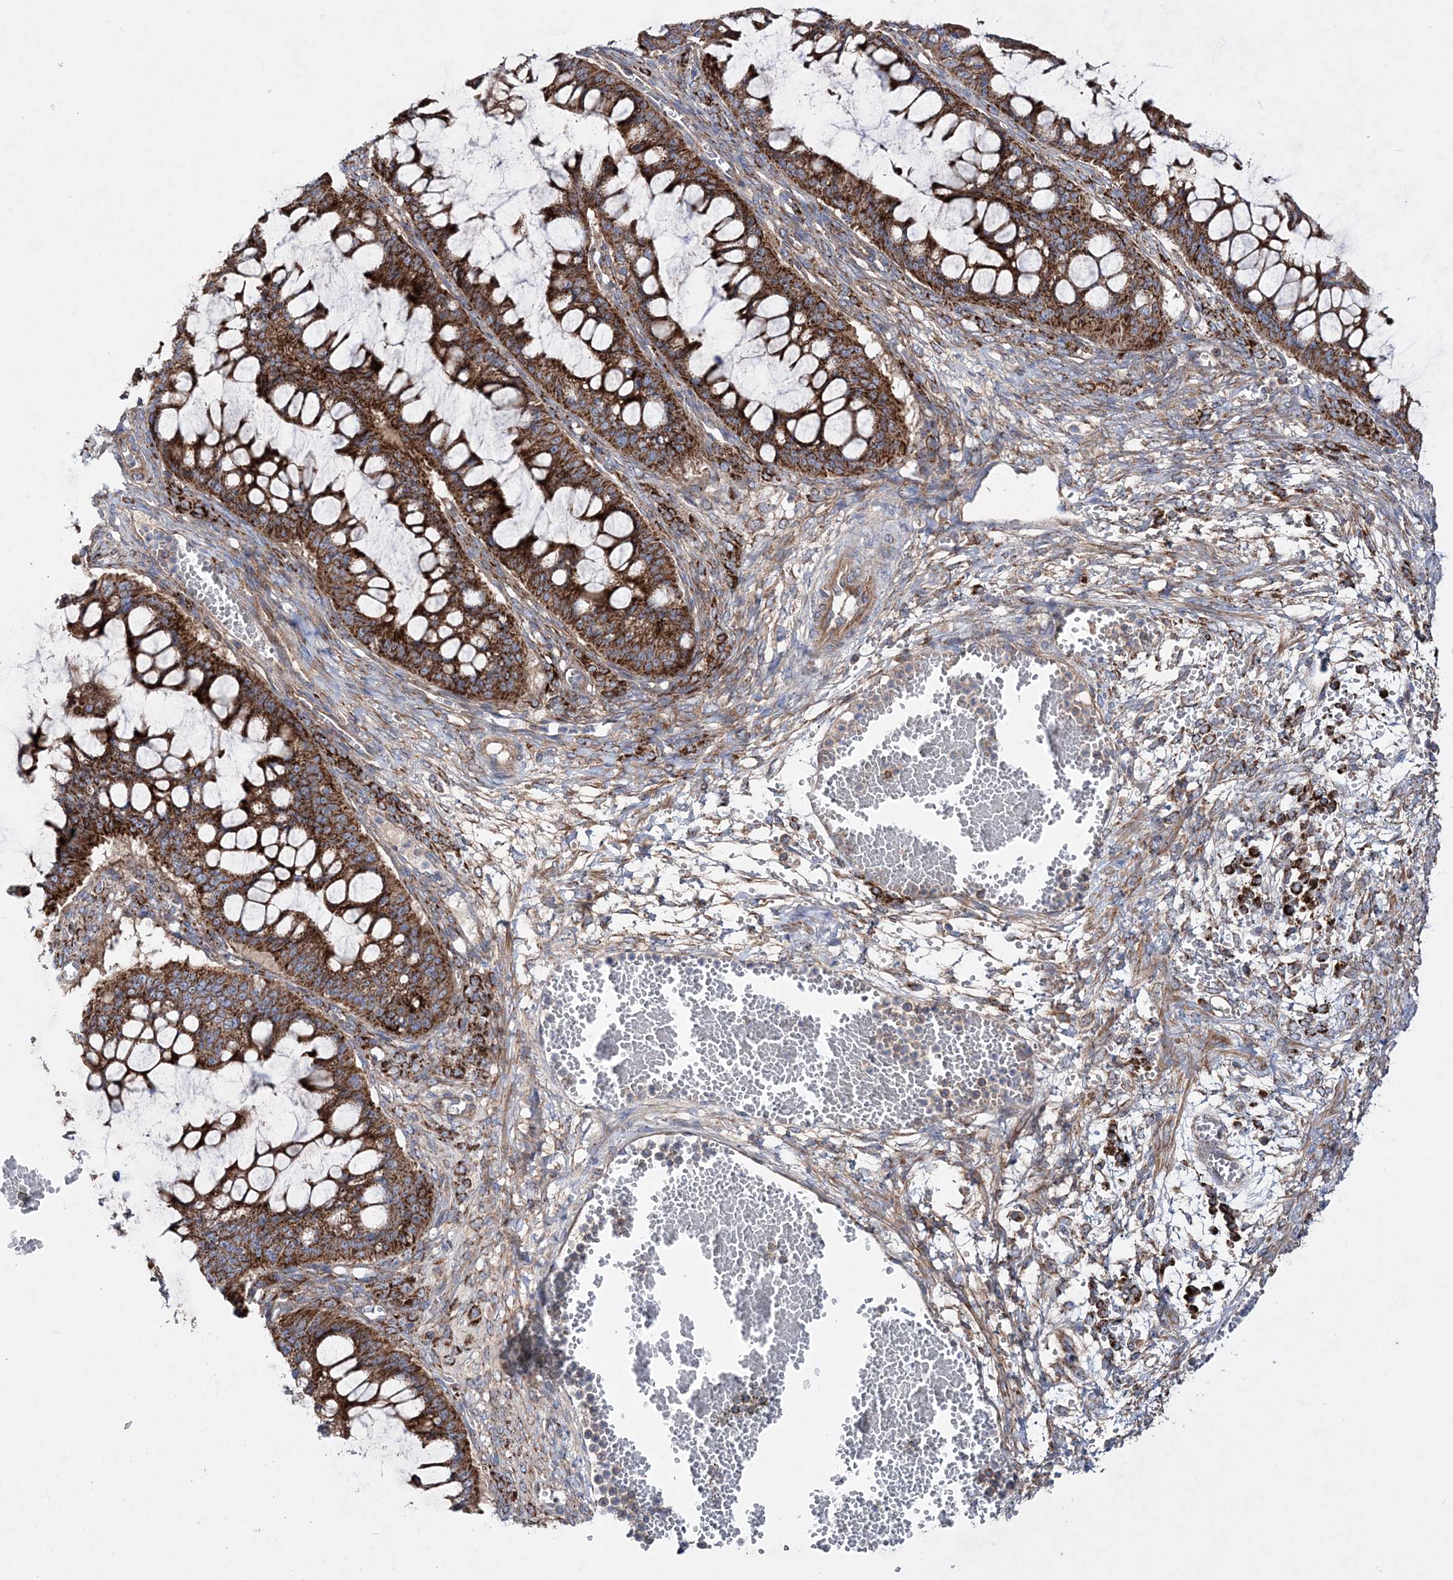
{"staining": {"intensity": "strong", "quantity": ">75%", "location": "cytoplasmic/membranous"}, "tissue": "ovarian cancer", "cell_type": "Tumor cells", "image_type": "cancer", "snomed": [{"axis": "morphology", "description": "Cystadenocarcinoma, mucinous, NOS"}, {"axis": "topography", "description": "Ovary"}], "caption": "Immunohistochemical staining of human ovarian cancer displays high levels of strong cytoplasmic/membranous staining in about >75% of tumor cells. The staining was performed using DAB, with brown indicating positive protein expression. Nuclei are stained blue with hematoxylin.", "gene": "NGLY1", "patient": {"sex": "female", "age": 73}}